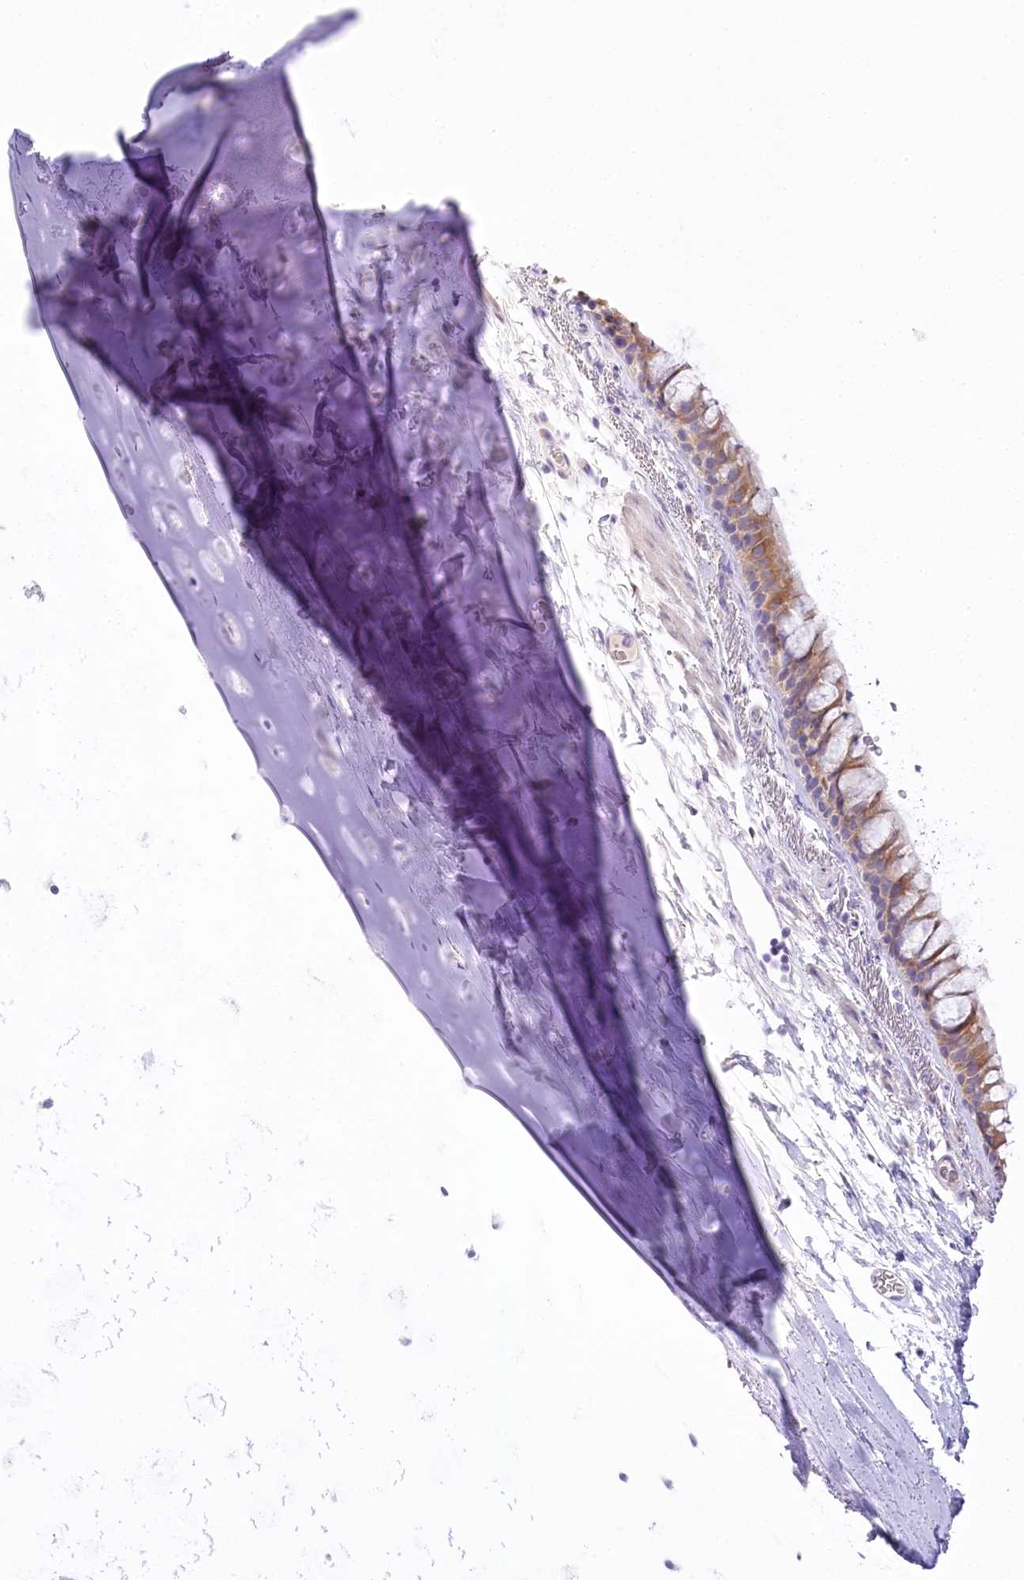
{"staining": {"intensity": "moderate", "quantity": "25%-75%", "location": "cytoplasmic/membranous"}, "tissue": "bronchus", "cell_type": "Respiratory epithelial cells", "image_type": "normal", "snomed": [{"axis": "morphology", "description": "Normal tissue, NOS"}, {"axis": "topography", "description": "Cartilage tissue"}], "caption": "Approximately 25%-75% of respiratory epithelial cells in benign human bronchus display moderate cytoplasmic/membranous protein expression as visualized by brown immunohistochemical staining.", "gene": "MYOZ1", "patient": {"sex": "male", "age": 63}}